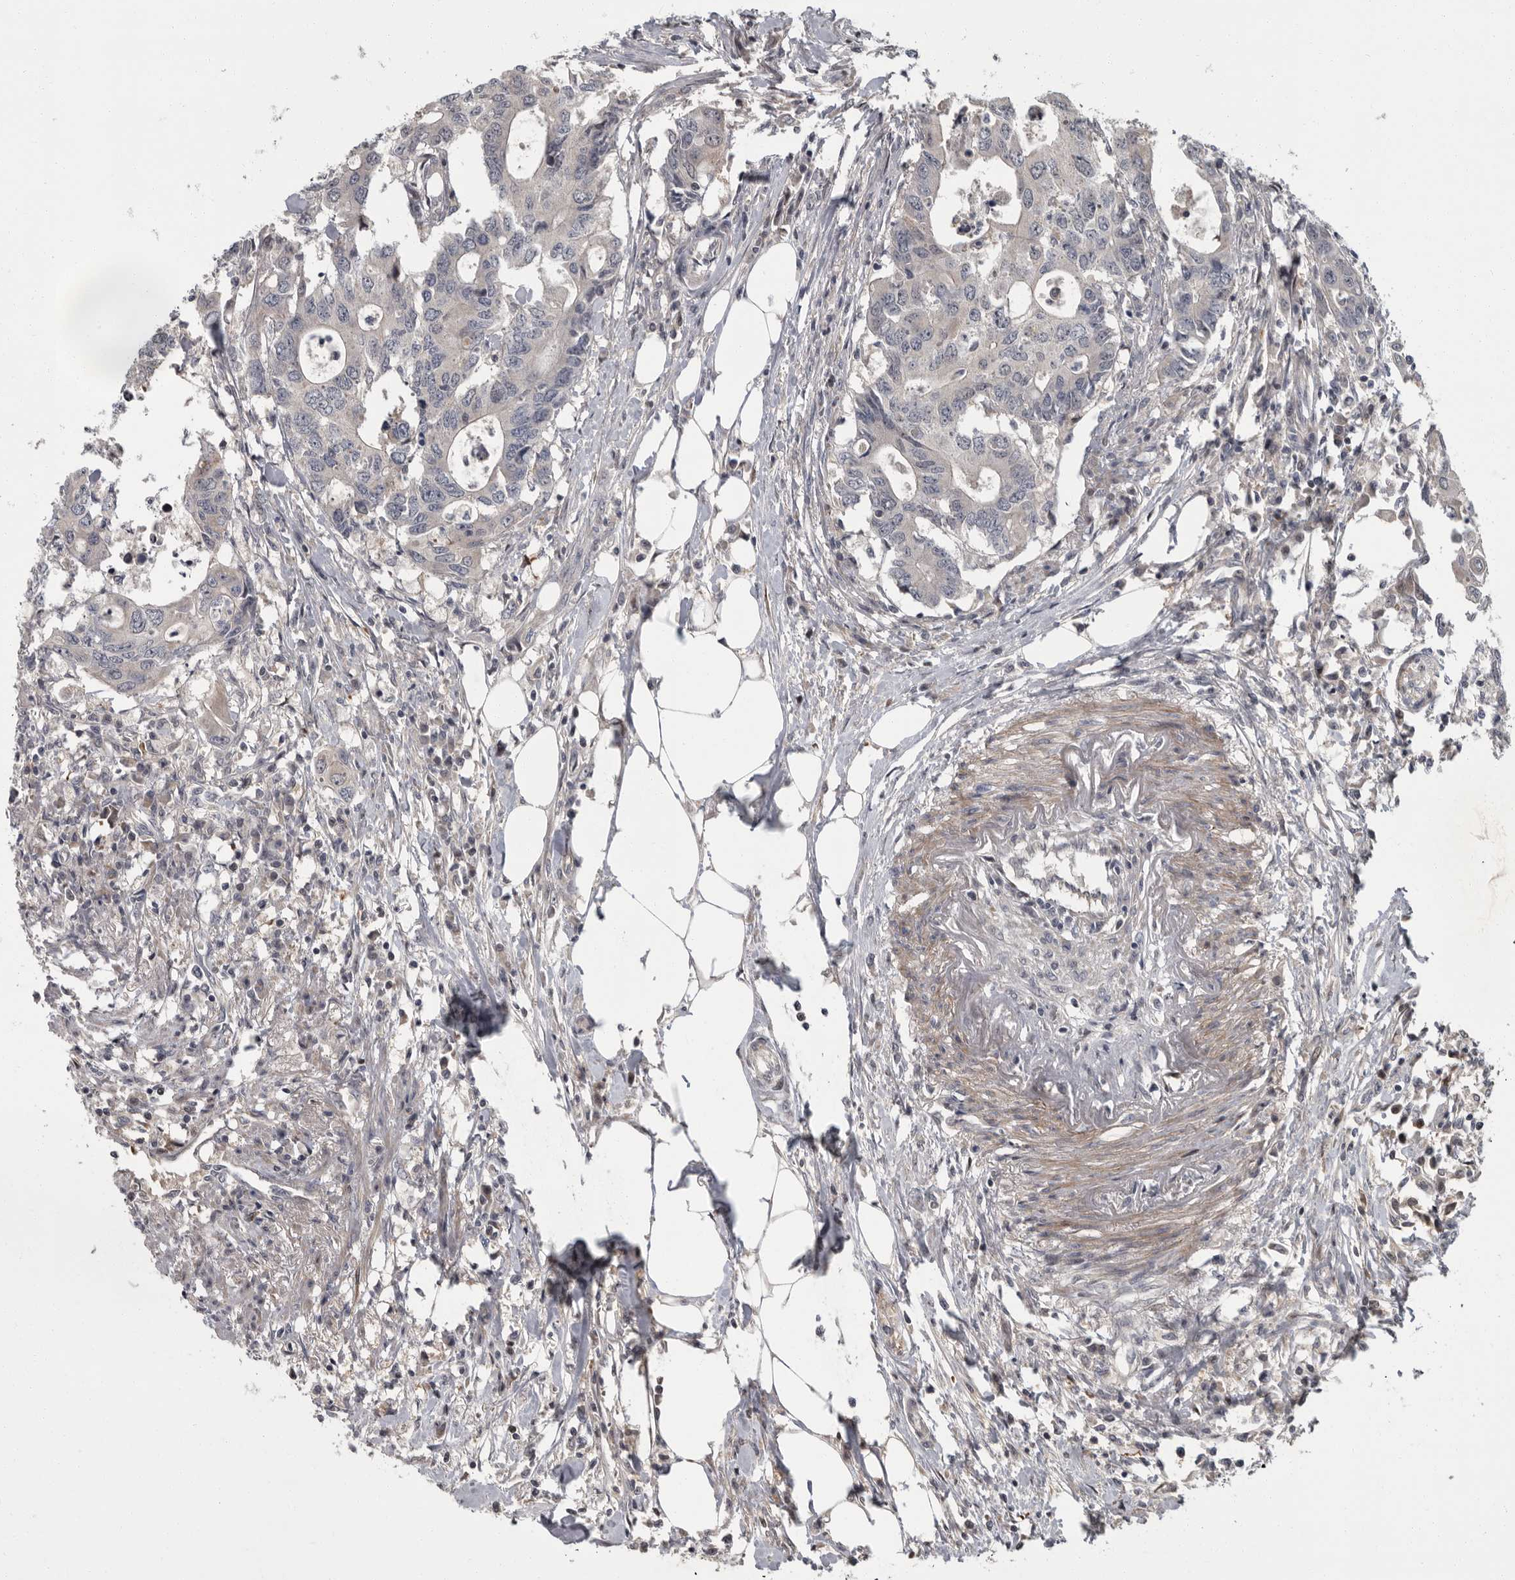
{"staining": {"intensity": "negative", "quantity": "none", "location": "none"}, "tissue": "colorectal cancer", "cell_type": "Tumor cells", "image_type": "cancer", "snomed": [{"axis": "morphology", "description": "Adenocarcinoma, NOS"}, {"axis": "topography", "description": "Colon"}], "caption": "A histopathology image of human adenocarcinoma (colorectal) is negative for staining in tumor cells.", "gene": "PDE7A", "patient": {"sex": "male", "age": 71}}